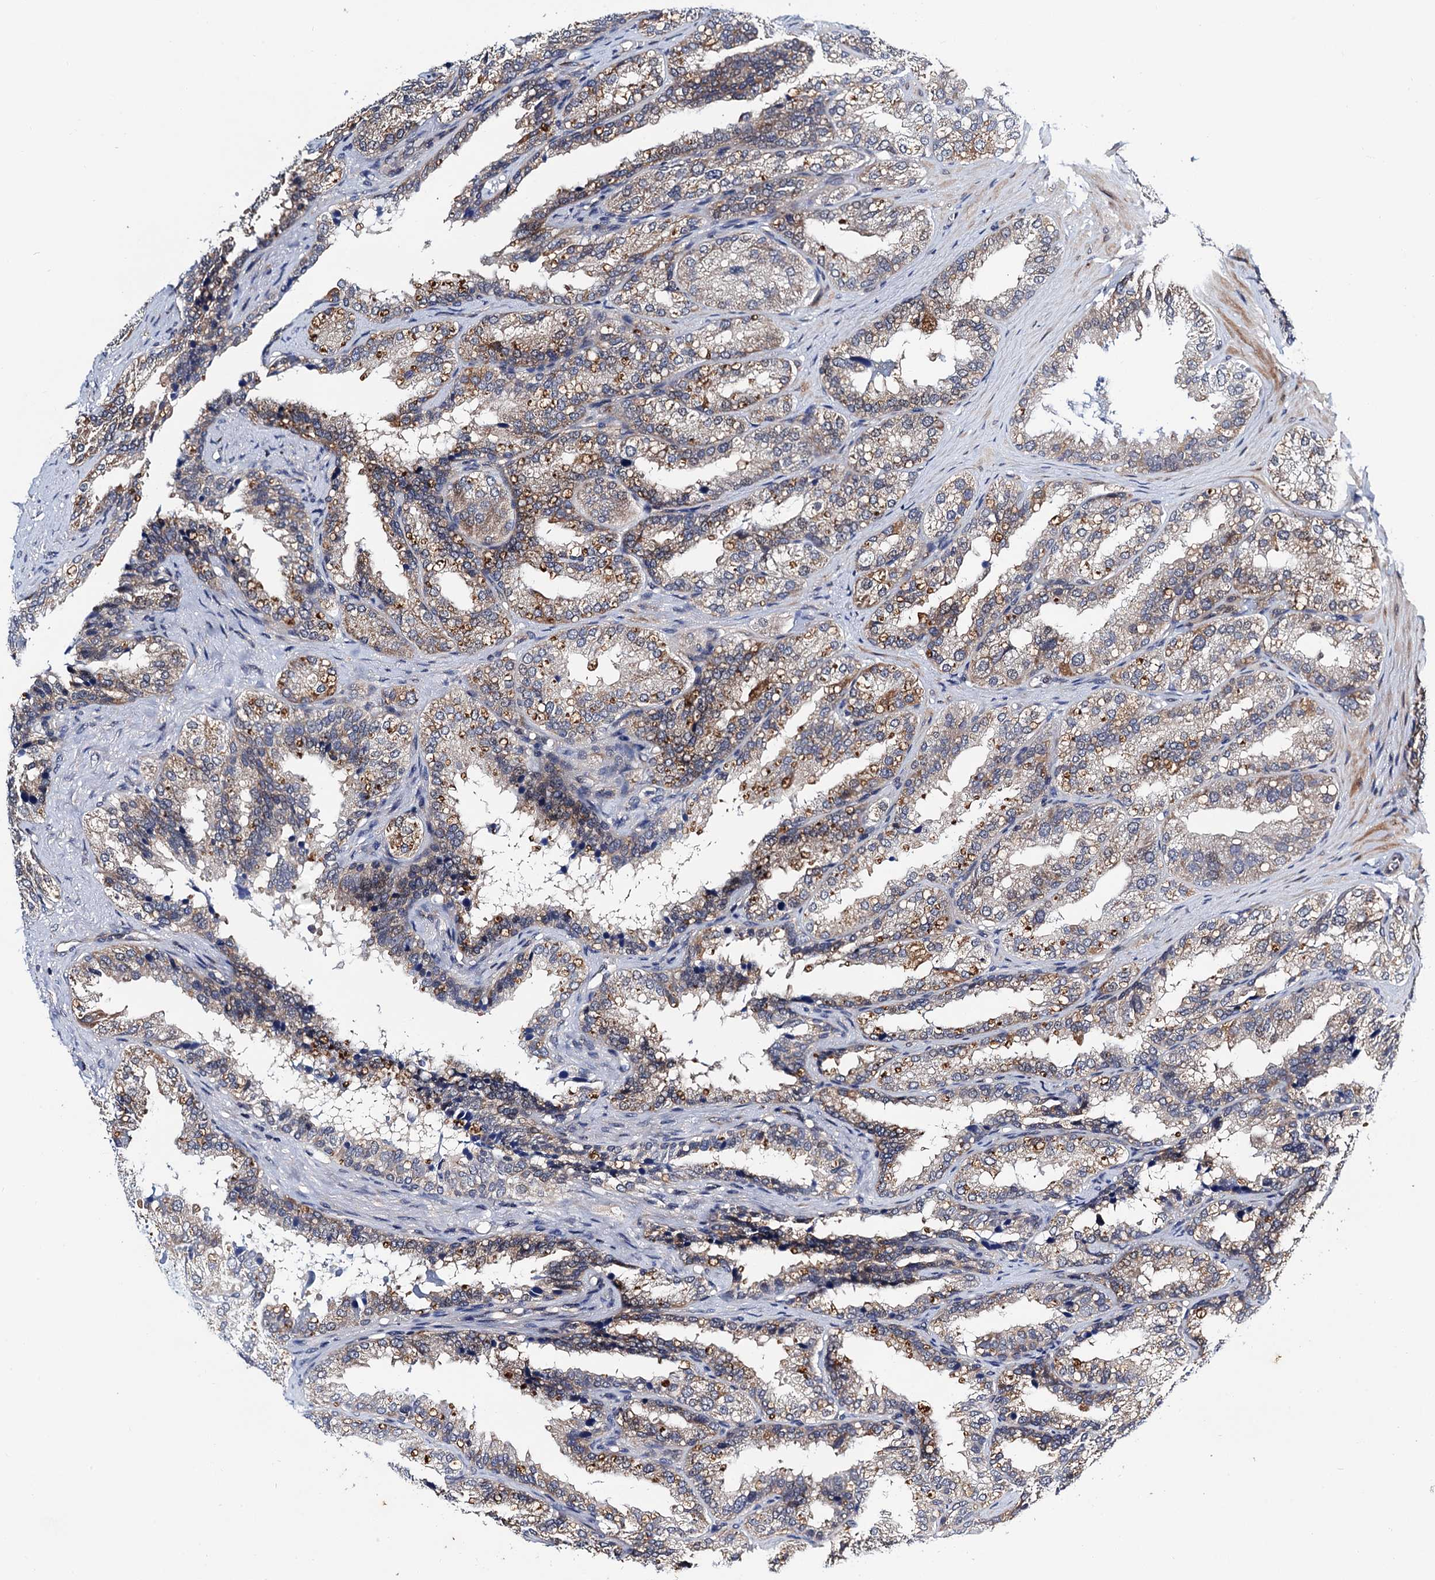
{"staining": {"intensity": "moderate", "quantity": "<25%", "location": "cytoplasmic/membranous"}, "tissue": "seminal vesicle", "cell_type": "Glandular cells", "image_type": "normal", "snomed": [{"axis": "morphology", "description": "Normal tissue, NOS"}, {"axis": "topography", "description": "Prostate"}, {"axis": "topography", "description": "Seminal veicle"}], "caption": "This photomicrograph shows normal seminal vesicle stained with immunohistochemistry (IHC) to label a protein in brown. The cytoplasmic/membranous of glandular cells show moderate positivity for the protein. Nuclei are counter-stained blue.", "gene": "NAA16", "patient": {"sex": "male", "age": 51}}